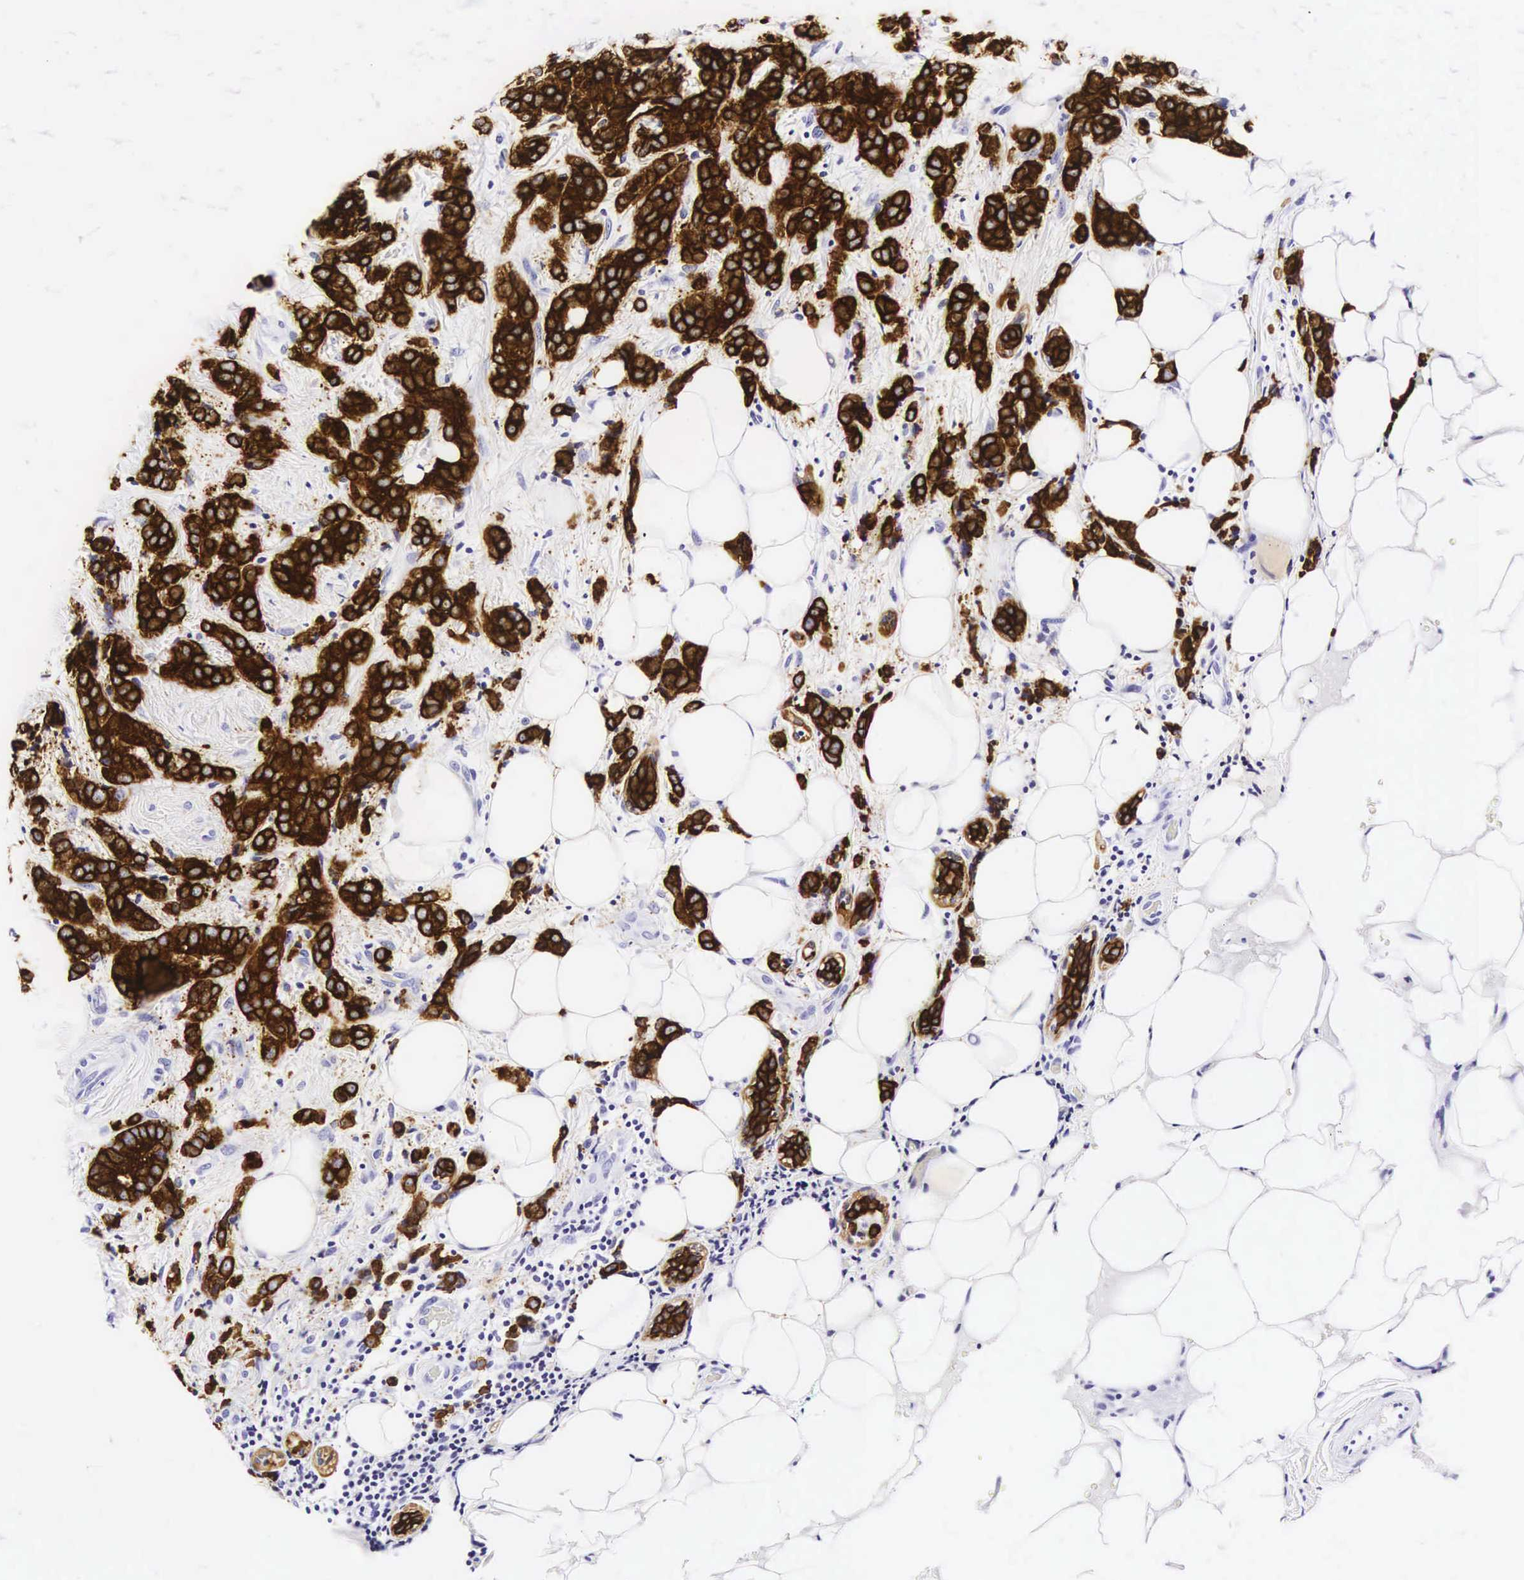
{"staining": {"intensity": "strong", "quantity": ">75%", "location": "cytoplasmic/membranous"}, "tissue": "breast cancer", "cell_type": "Tumor cells", "image_type": "cancer", "snomed": [{"axis": "morphology", "description": "Duct carcinoma"}, {"axis": "topography", "description": "Breast"}], "caption": "A high-resolution histopathology image shows immunohistochemistry staining of breast cancer (invasive ductal carcinoma), which shows strong cytoplasmic/membranous positivity in about >75% of tumor cells.", "gene": "KRT18", "patient": {"sex": "female", "age": 53}}